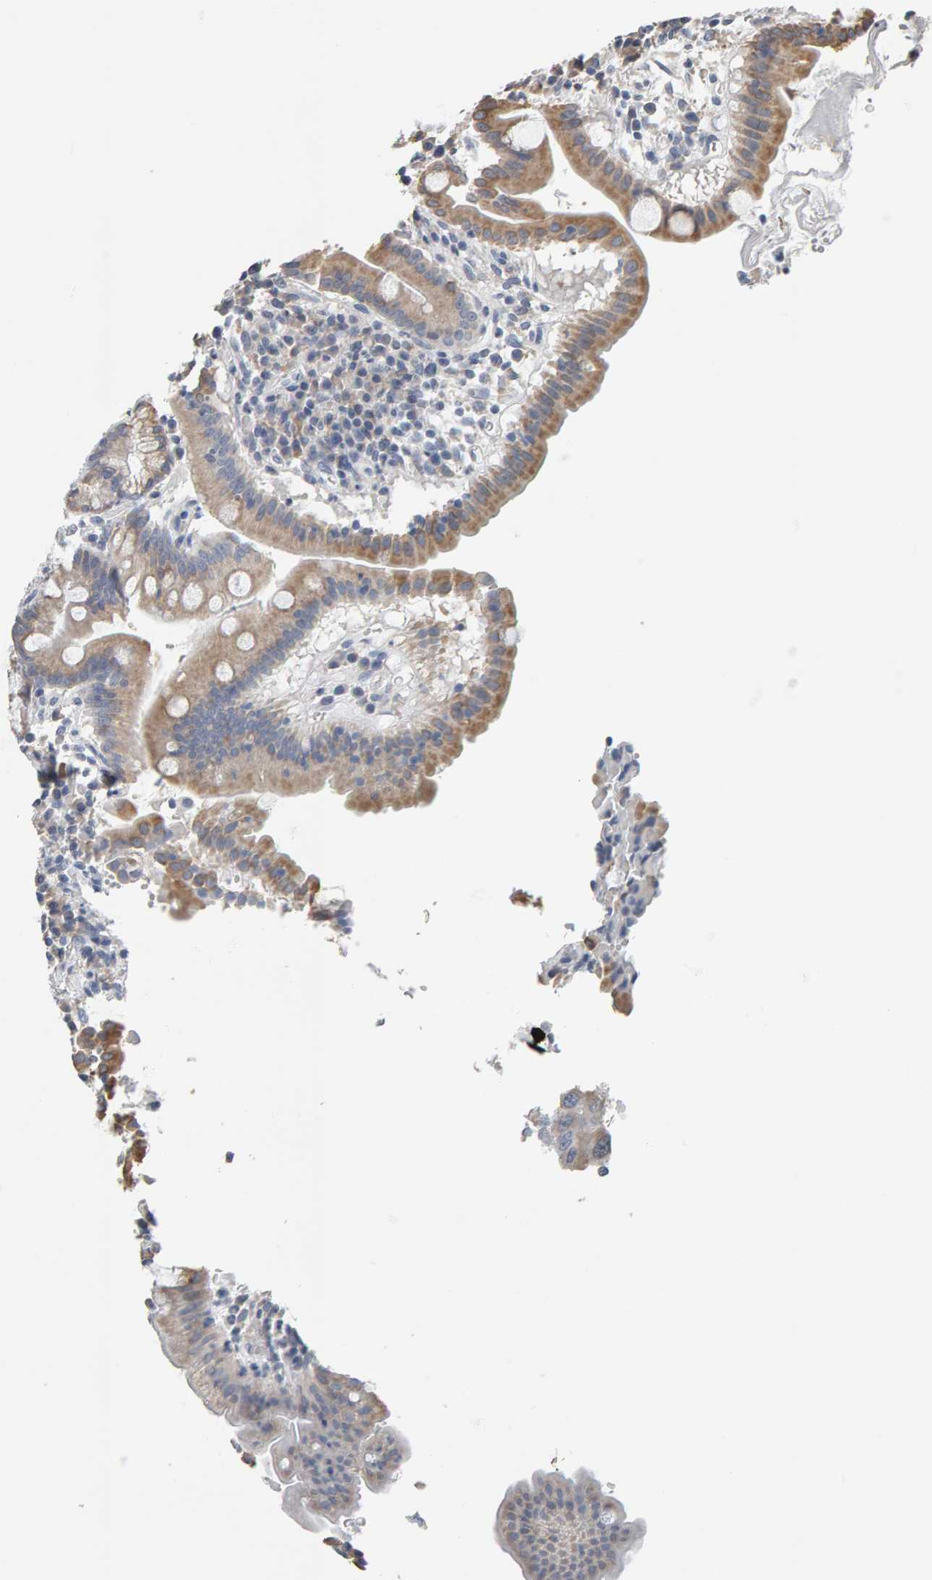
{"staining": {"intensity": "moderate", "quantity": "25%-75%", "location": "cytoplasmic/membranous"}, "tissue": "duodenum", "cell_type": "Glandular cells", "image_type": "normal", "snomed": [{"axis": "morphology", "description": "Normal tissue, NOS"}, {"axis": "topography", "description": "Duodenum"}], "caption": "IHC of normal duodenum displays medium levels of moderate cytoplasmic/membranous positivity in about 25%-75% of glandular cells.", "gene": "ADHFE1", "patient": {"sex": "male", "age": 50}}